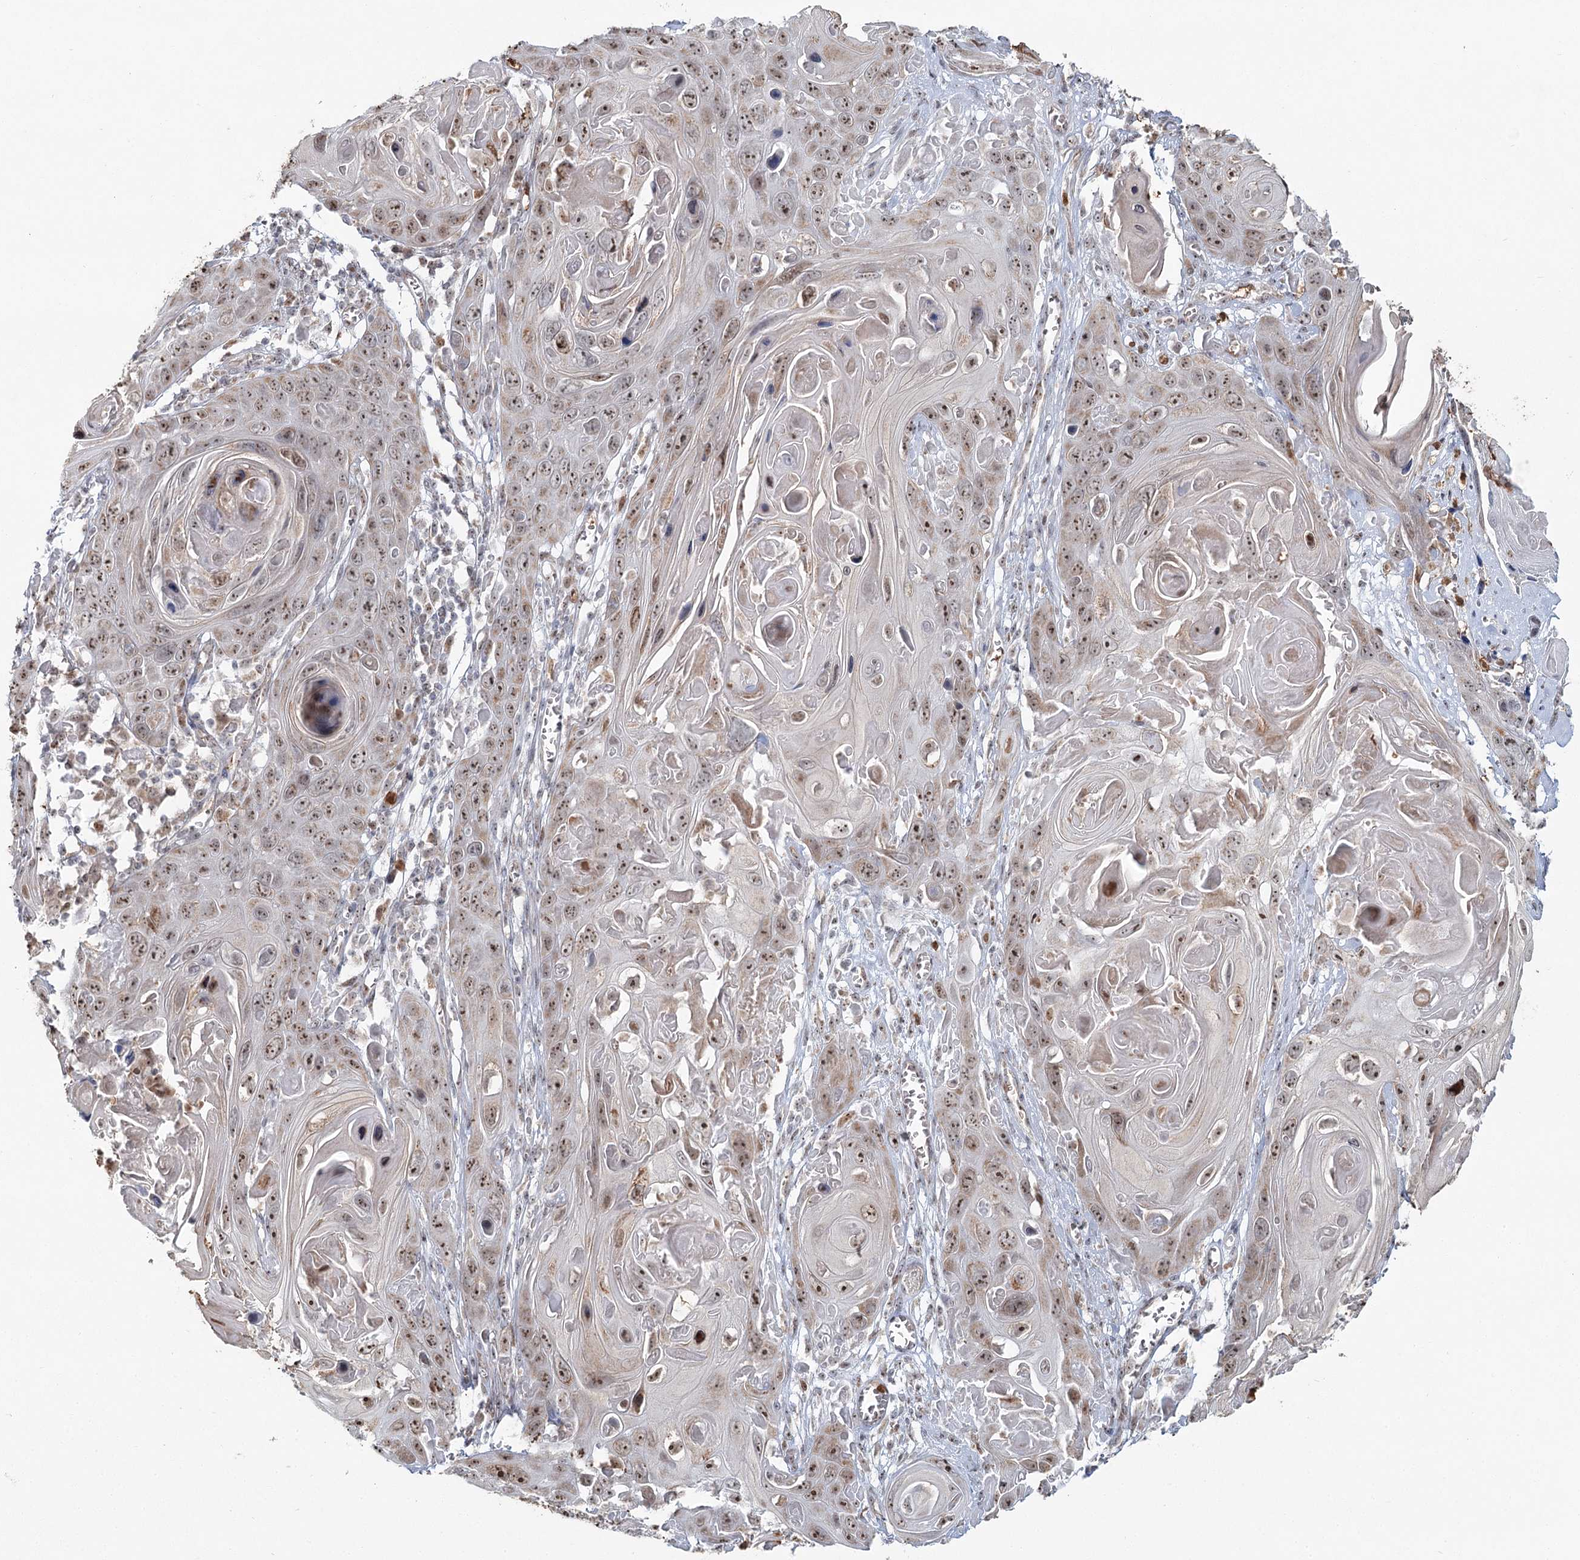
{"staining": {"intensity": "moderate", "quantity": ">75%", "location": "cytoplasmic/membranous,nuclear"}, "tissue": "skin cancer", "cell_type": "Tumor cells", "image_type": "cancer", "snomed": [{"axis": "morphology", "description": "Squamous cell carcinoma, NOS"}, {"axis": "topography", "description": "Skin"}], "caption": "Protein staining of skin squamous cell carcinoma tissue reveals moderate cytoplasmic/membranous and nuclear staining in about >75% of tumor cells.", "gene": "ATAD1", "patient": {"sex": "male", "age": 55}}